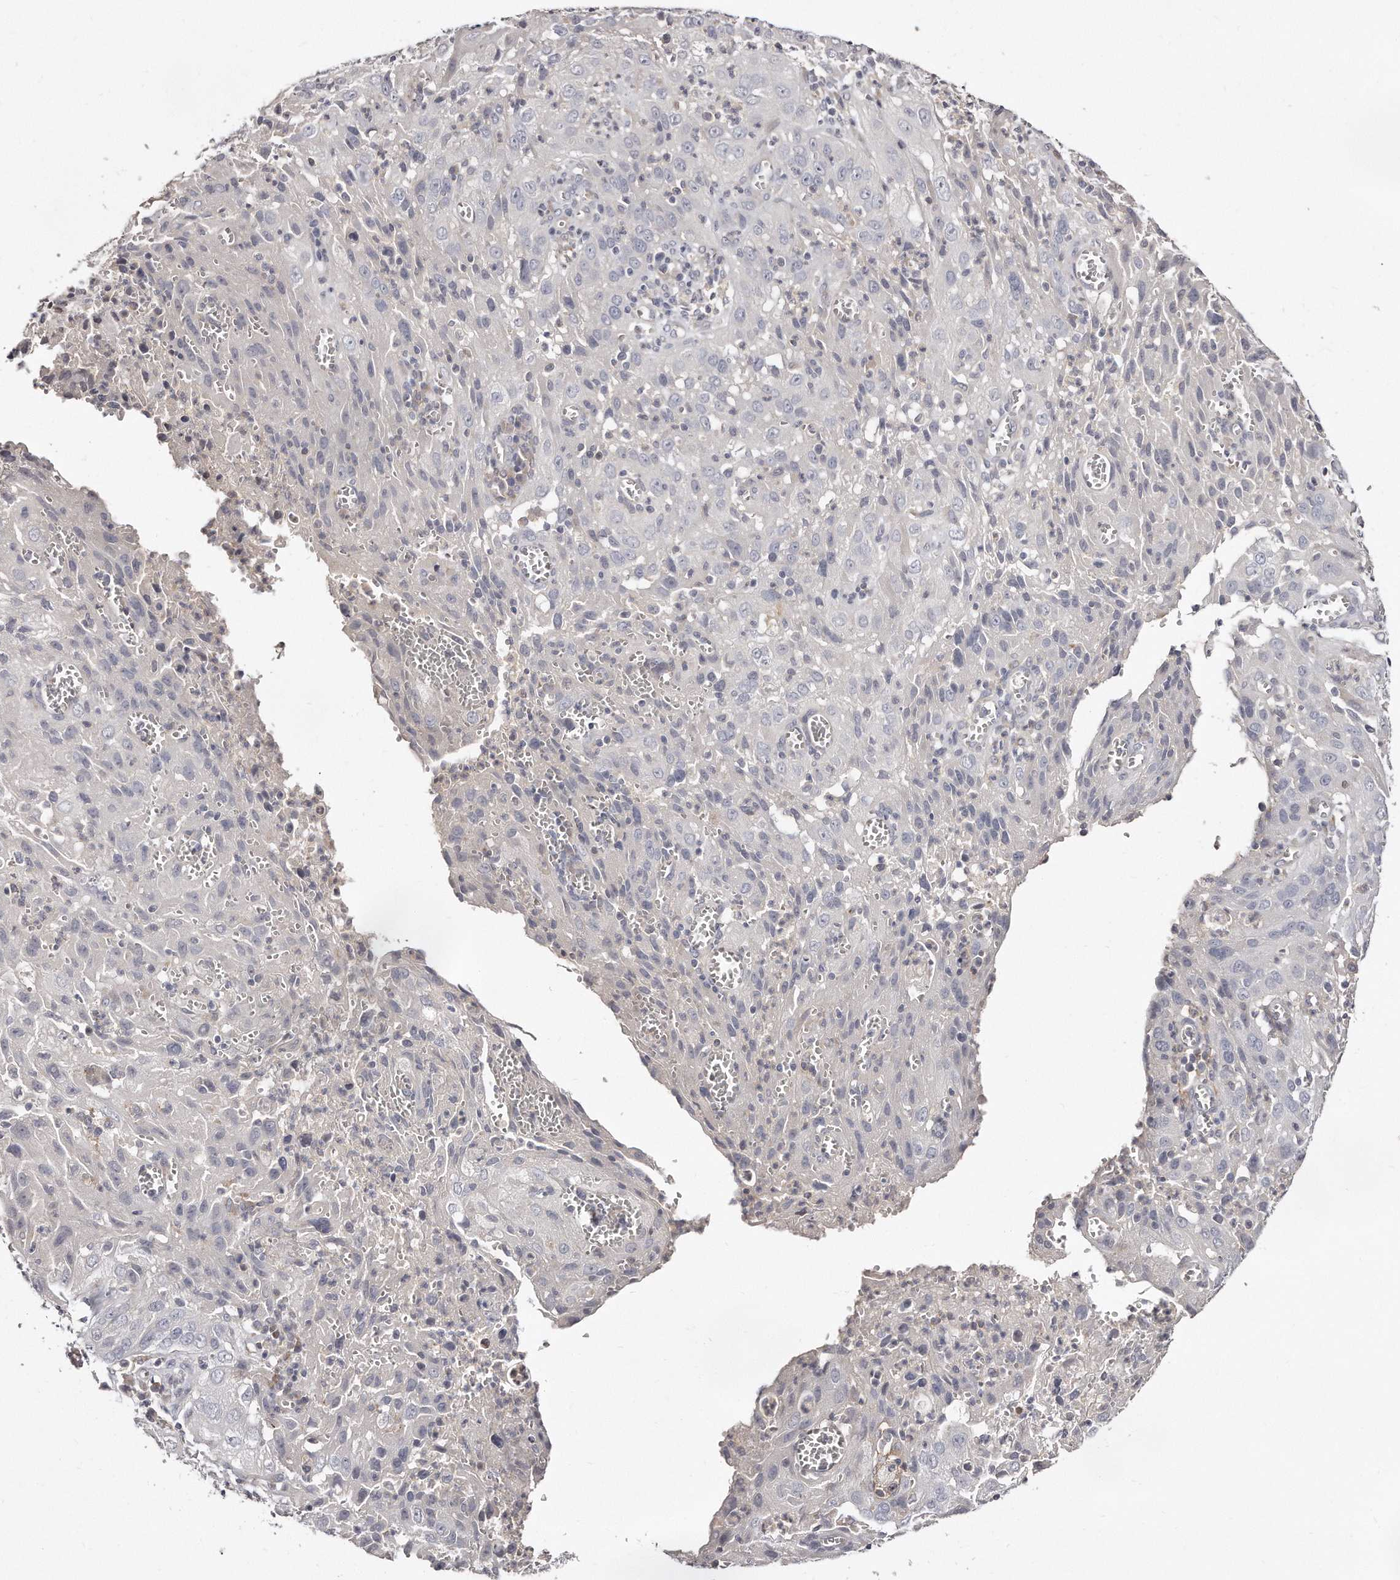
{"staining": {"intensity": "negative", "quantity": "none", "location": "none"}, "tissue": "cervical cancer", "cell_type": "Tumor cells", "image_type": "cancer", "snomed": [{"axis": "morphology", "description": "Squamous cell carcinoma, NOS"}, {"axis": "topography", "description": "Cervix"}], "caption": "The image demonstrates no staining of tumor cells in cervical cancer (squamous cell carcinoma). (DAB immunohistochemistry, high magnification).", "gene": "TTLL4", "patient": {"sex": "female", "age": 32}}